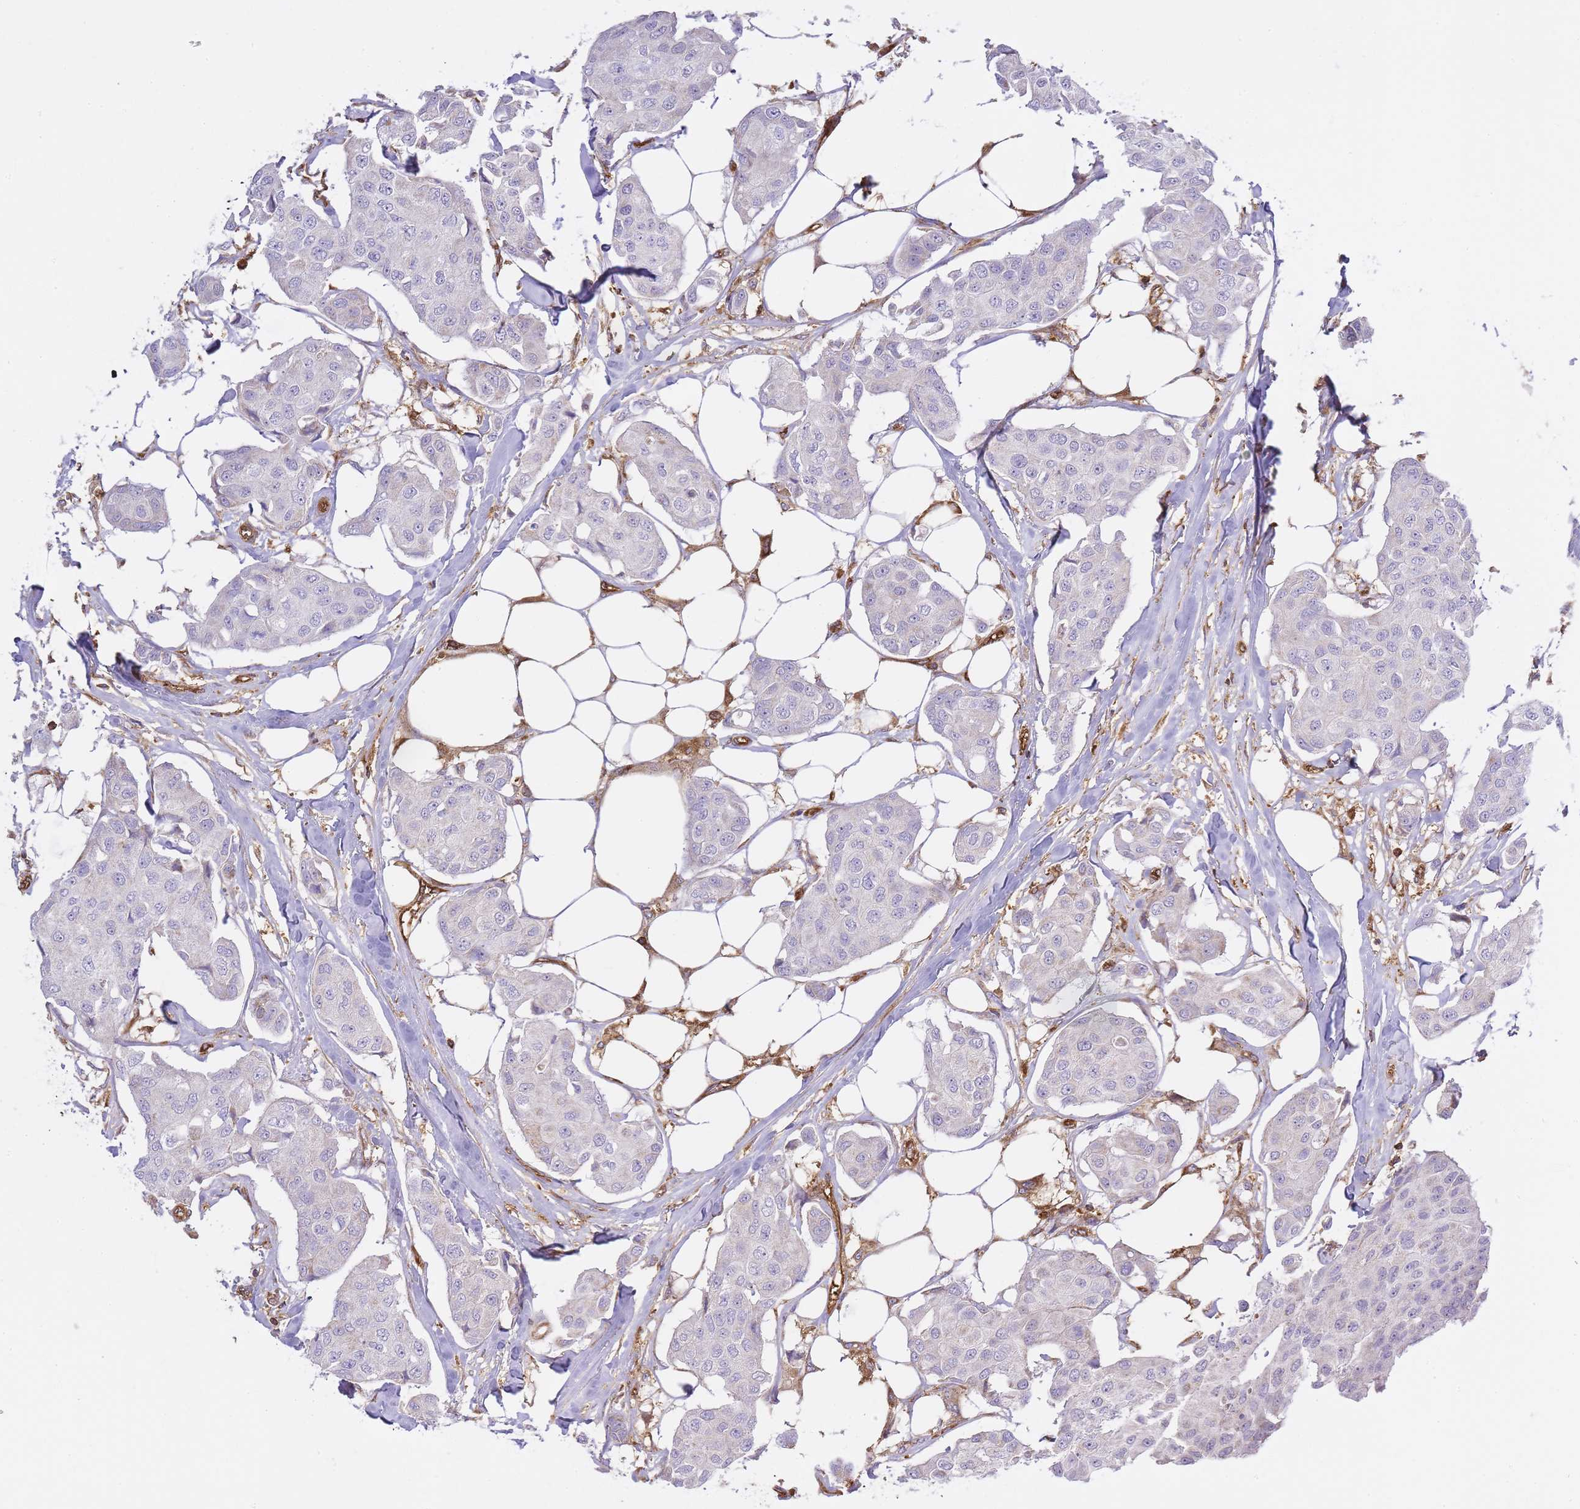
{"staining": {"intensity": "negative", "quantity": "none", "location": "none"}, "tissue": "breast cancer", "cell_type": "Tumor cells", "image_type": "cancer", "snomed": [{"axis": "morphology", "description": "Duct carcinoma"}, {"axis": "topography", "description": "Breast"}, {"axis": "topography", "description": "Lymph node"}], "caption": "Invasive ductal carcinoma (breast) was stained to show a protein in brown. There is no significant expression in tumor cells.", "gene": "MSN", "patient": {"sex": "female", "age": 80}}